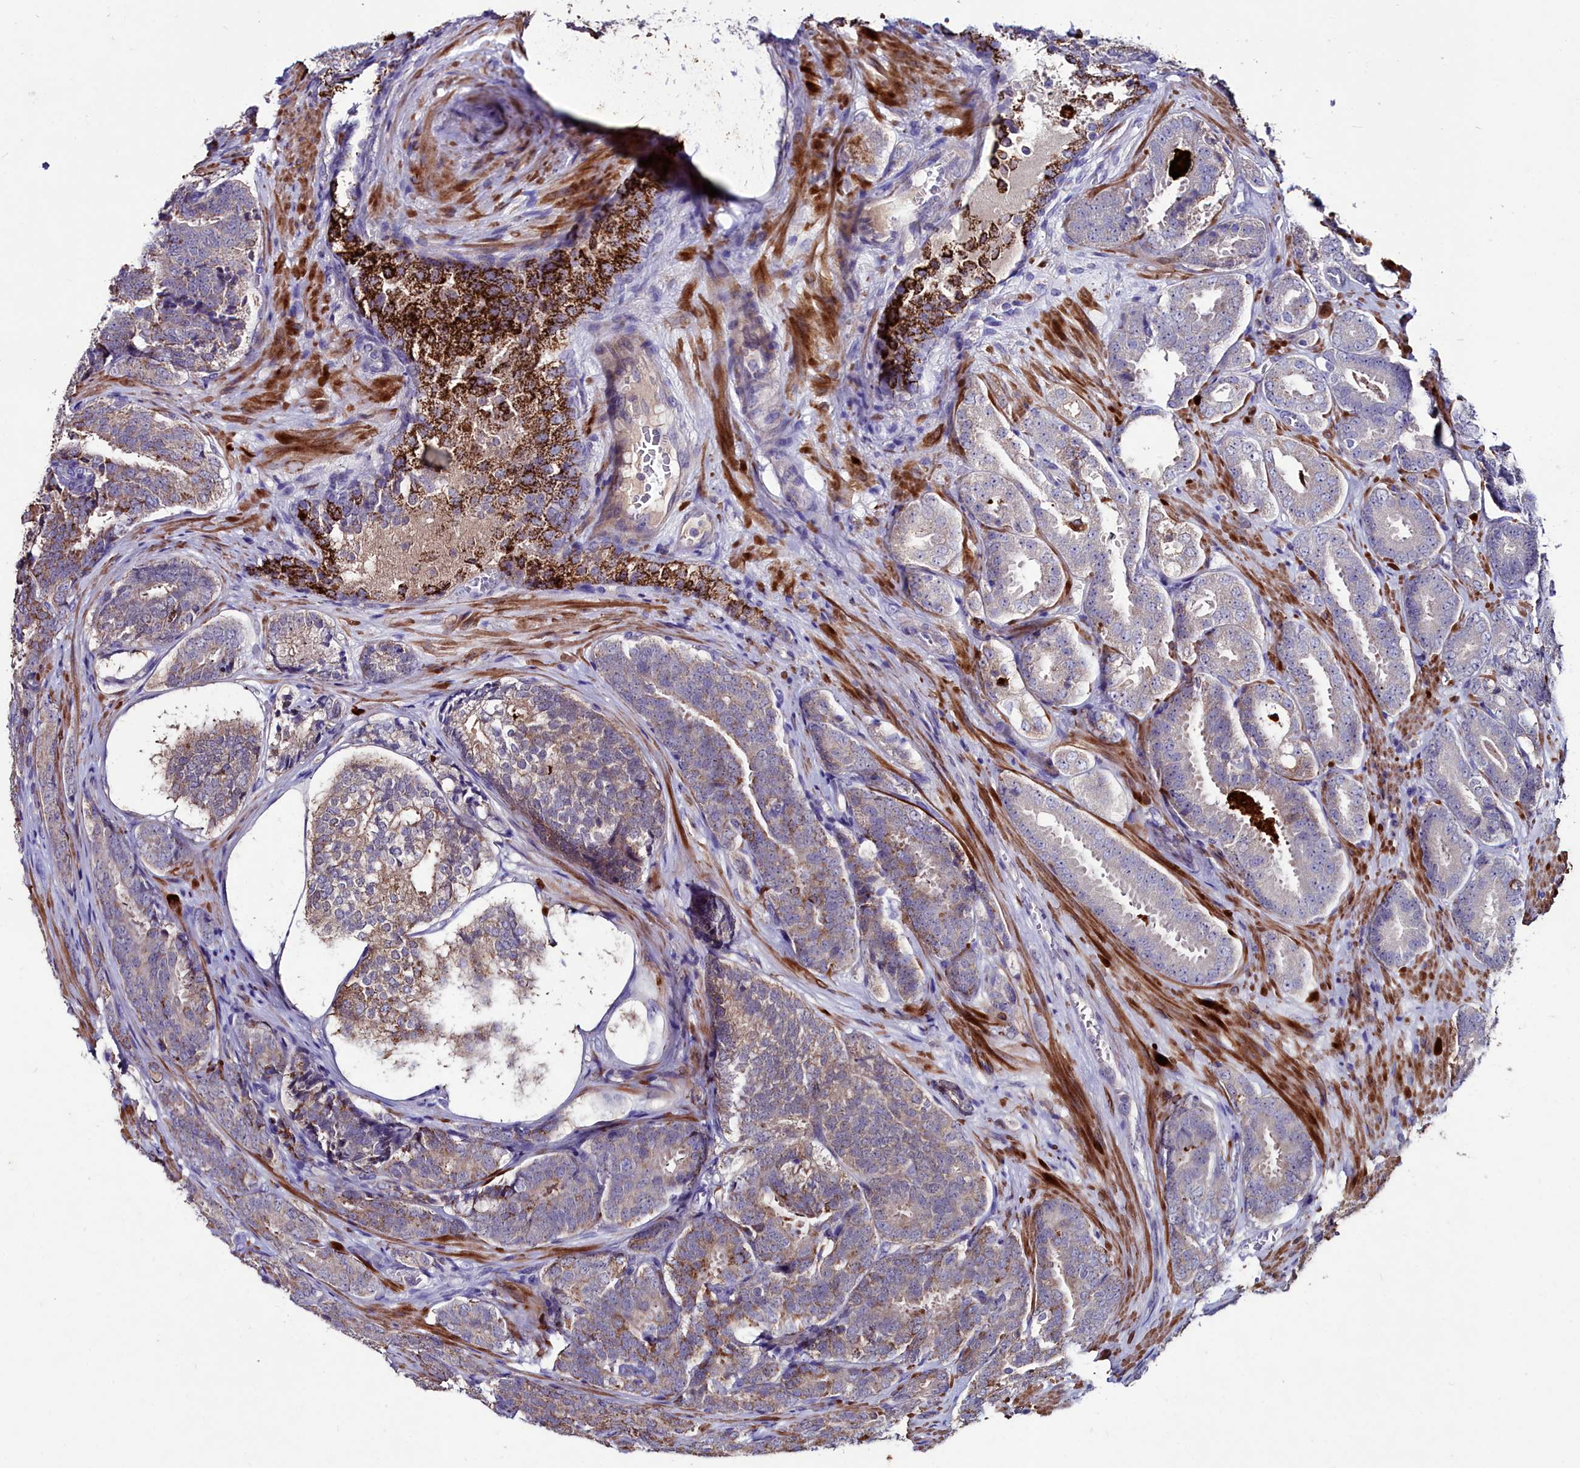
{"staining": {"intensity": "moderate", "quantity": "<25%", "location": "cytoplasmic/membranous"}, "tissue": "prostate cancer", "cell_type": "Tumor cells", "image_type": "cancer", "snomed": [{"axis": "morphology", "description": "Adenocarcinoma, High grade"}, {"axis": "topography", "description": "Prostate"}], "caption": "Brown immunohistochemical staining in prostate adenocarcinoma (high-grade) demonstrates moderate cytoplasmic/membranous staining in about <25% of tumor cells.", "gene": "AMBRA1", "patient": {"sex": "male", "age": 63}}